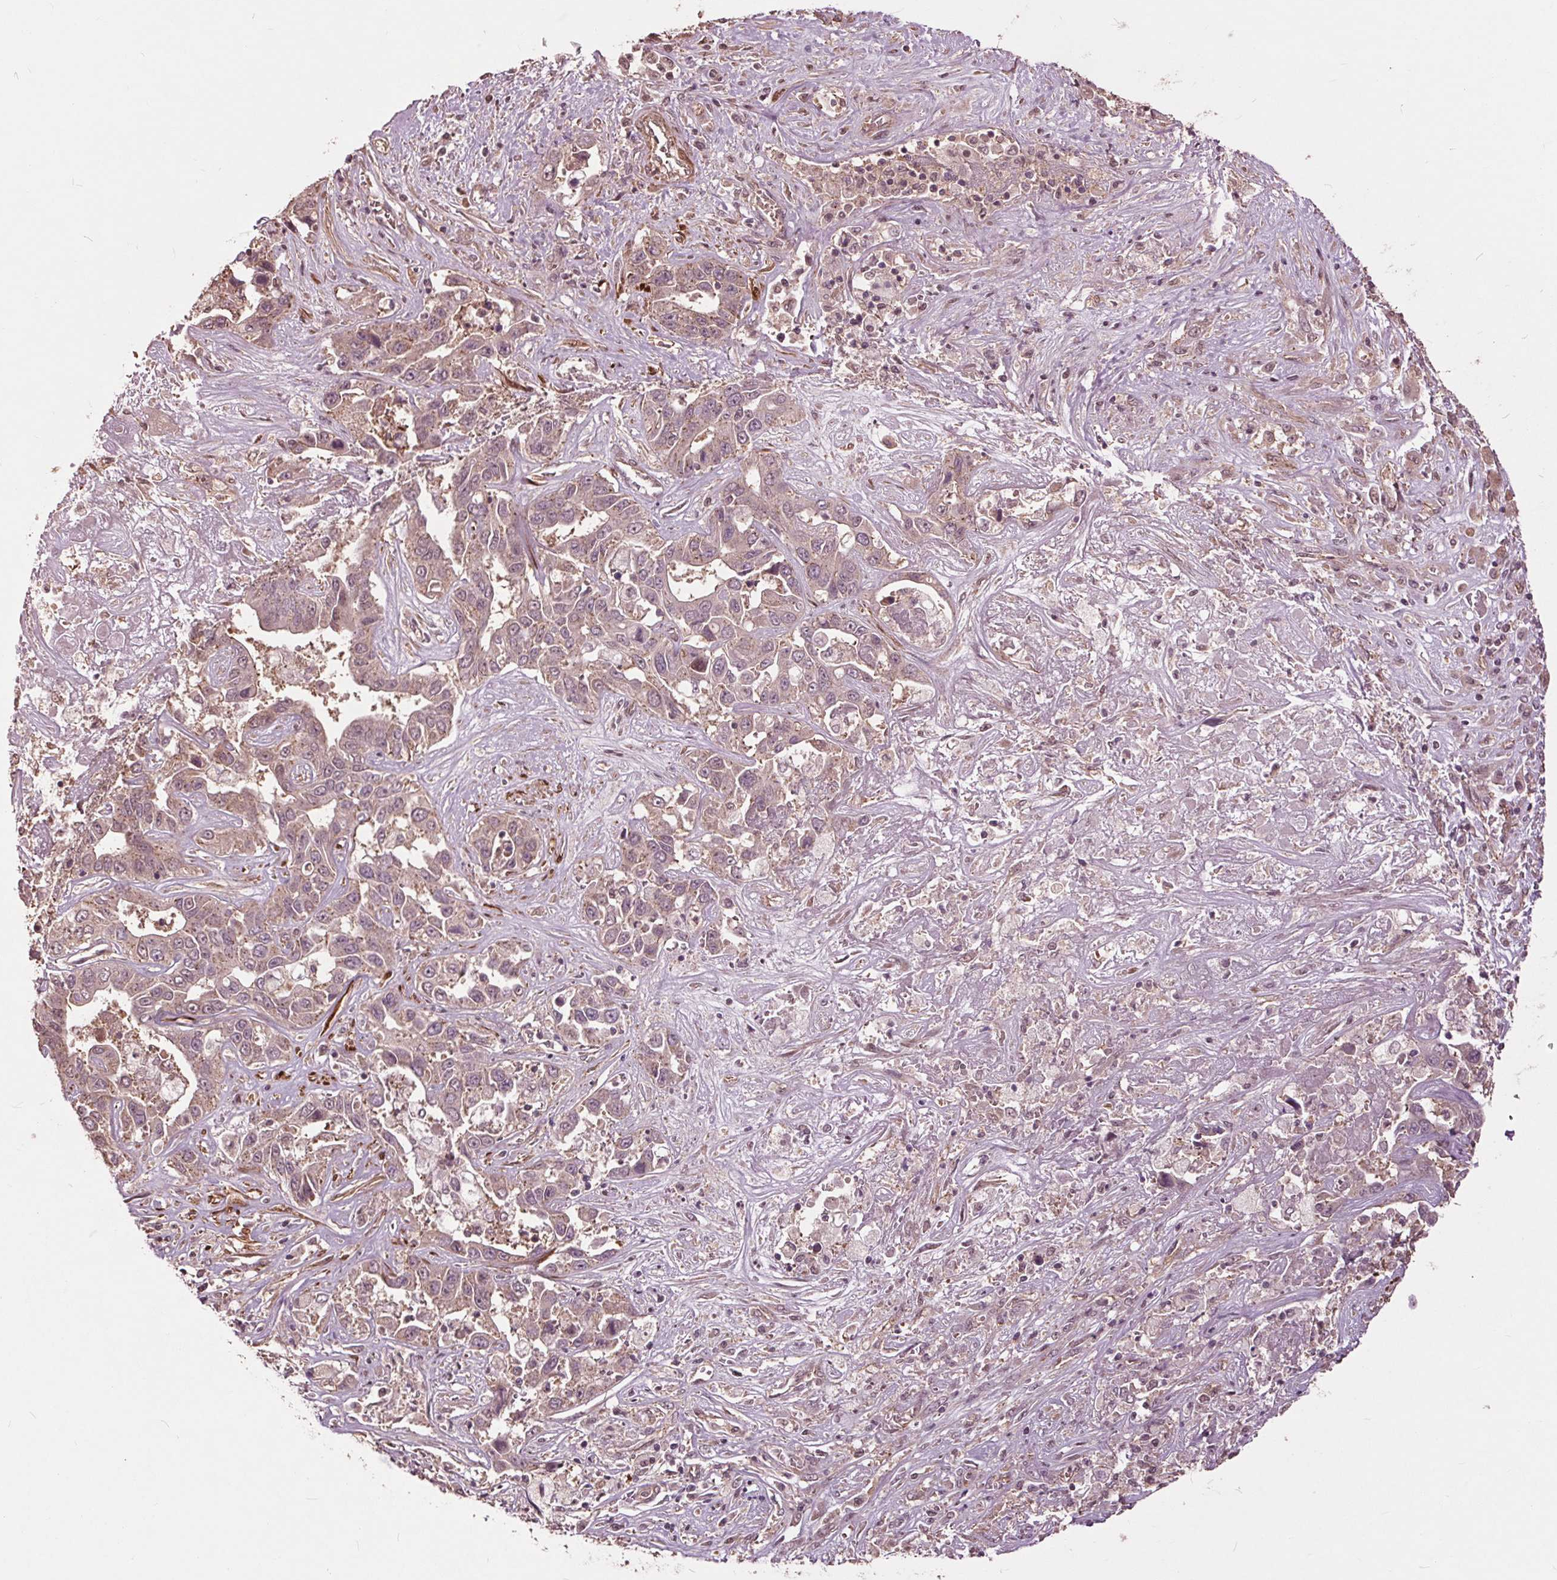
{"staining": {"intensity": "weak", "quantity": "25%-75%", "location": "cytoplasmic/membranous"}, "tissue": "liver cancer", "cell_type": "Tumor cells", "image_type": "cancer", "snomed": [{"axis": "morphology", "description": "Cholangiocarcinoma"}, {"axis": "topography", "description": "Liver"}], "caption": "IHC staining of liver cancer (cholangiocarcinoma), which exhibits low levels of weak cytoplasmic/membranous staining in approximately 25%-75% of tumor cells indicating weak cytoplasmic/membranous protein positivity. The staining was performed using DAB (brown) for protein detection and nuclei were counterstained in hematoxylin (blue).", "gene": "CEP95", "patient": {"sex": "female", "age": 52}}